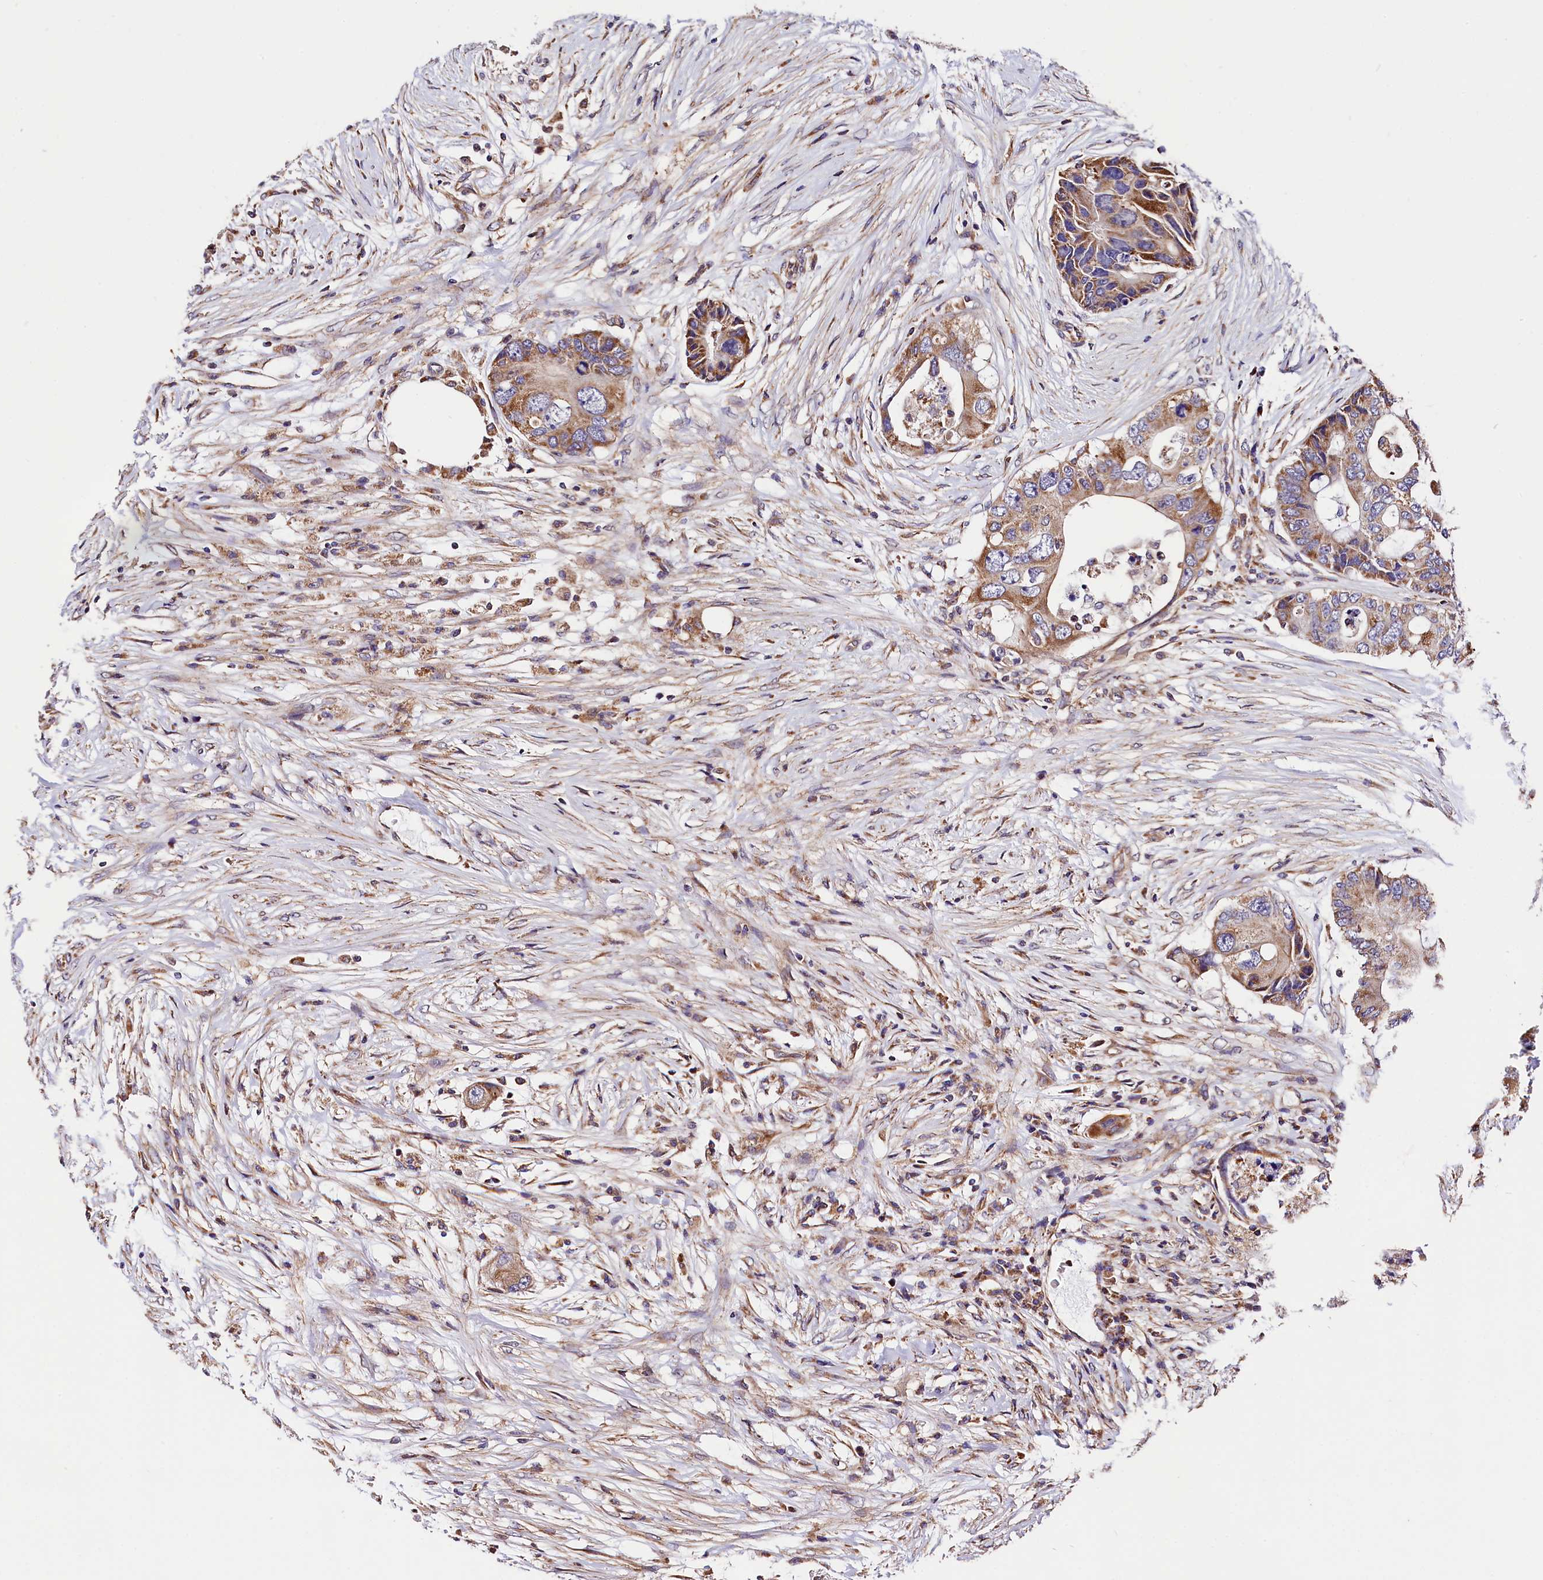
{"staining": {"intensity": "moderate", "quantity": ">75%", "location": "cytoplasmic/membranous"}, "tissue": "colorectal cancer", "cell_type": "Tumor cells", "image_type": "cancer", "snomed": [{"axis": "morphology", "description": "Adenocarcinoma, NOS"}, {"axis": "topography", "description": "Colon"}], "caption": "The photomicrograph reveals staining of colorectal cancer, revealing moderate cytoplasmic/membranous protein expression (brown color) within tumor cells. (brown staining indicates protein expression, while blue staining denotes nuclei).", "gene": "ACAA2", "patient": {"sex": "male", "age": 71}}